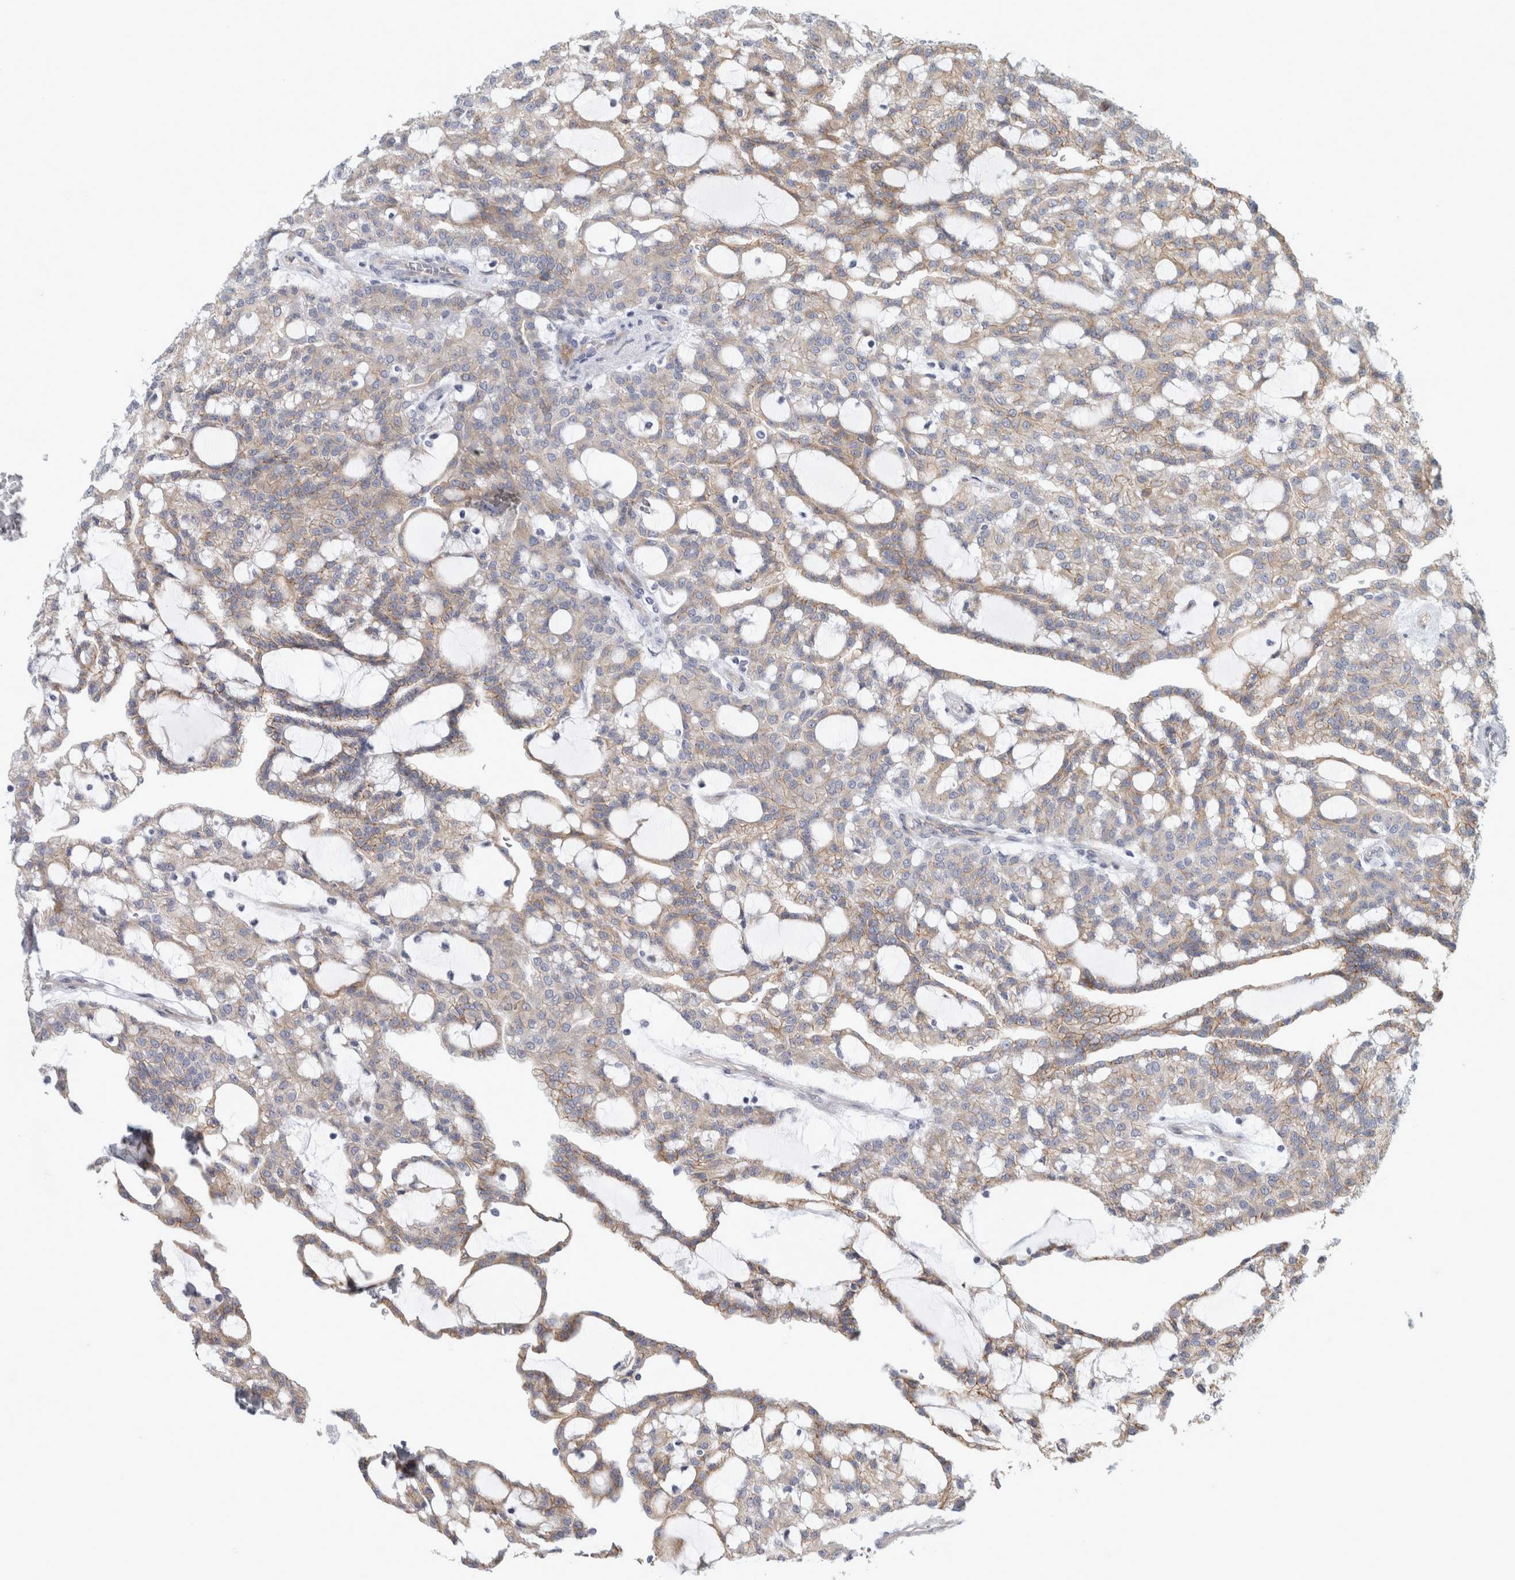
{"staining": {"intensity": "weak", "quantity": ">75%", "location": "cytoplasmic/membranous"}, "tissue": "renal cancer", "cell_type": "Tumor cells", "image_type": "cancer", "snomed": [{"axis": "morphology", "description": "Adenocarcinoma, NOS"}, {"axis": "topography", "description": "Kidney"}], "caption": "The micrograph exhibits staining of renal adenocarcinoma, revealing weak cytoplasmic/membranous protein expression (brown color) within tumor cells.", "gene": "B3GNT3", "patient": {"sex": "male", "age": 63}}